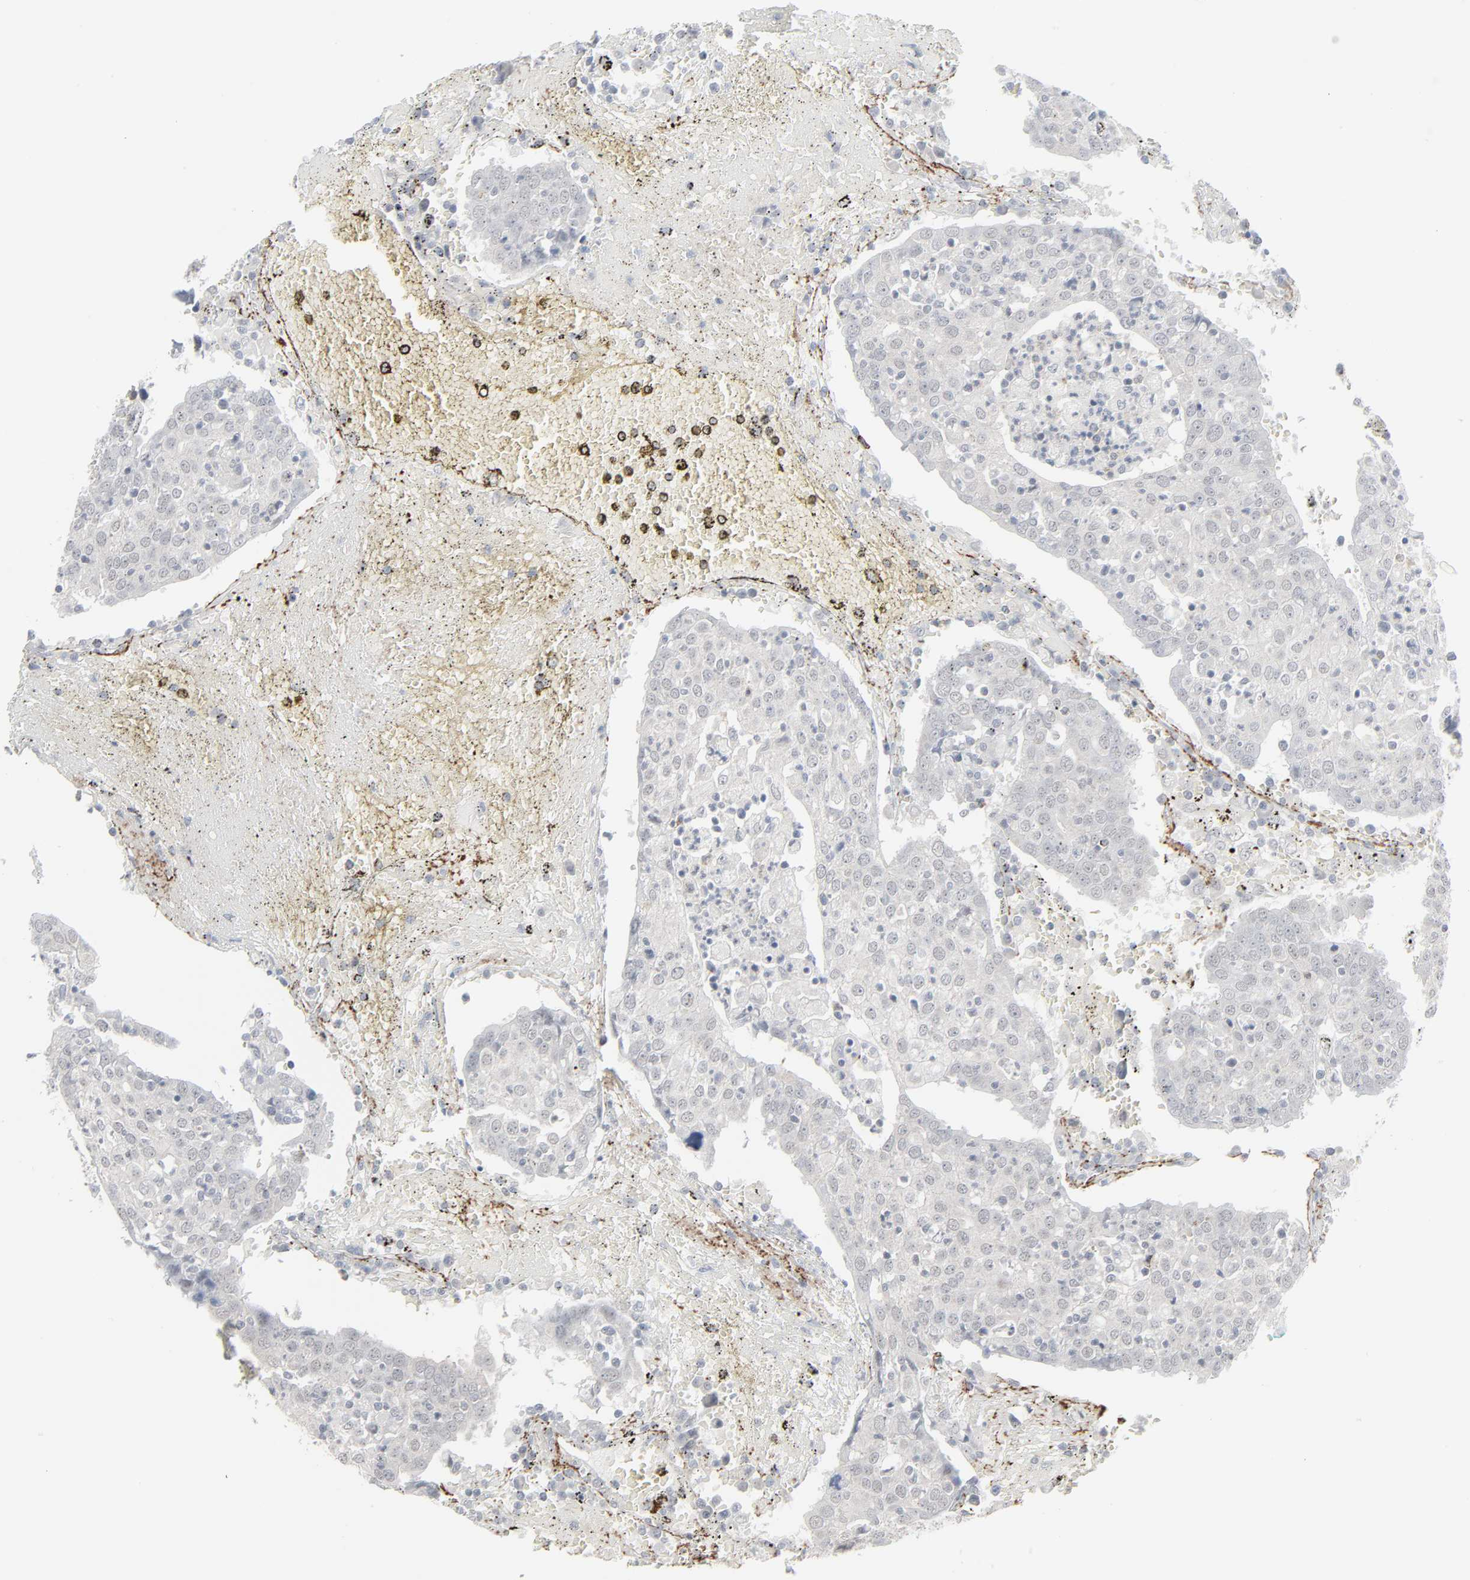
{"staining": {"intensity": "negative", "quantity": "none", "location": "none"}, "tissue": "head and neck cancer", "cell_type": "Tumor cells", "image_type": "cancer", "snomed": [{"axis": "morphology", "description": "Adenocarcinoma, NOS"}, {"axis": "topography", "description": "Salivary gland"}, {"axis": "topography", "description": "Head-Neck"}], "caption": "Tumor cells show no significant staining in head and neck cancer.", "gene": "NEUROD1", "patient": {"sex": "female", "age": 65}}